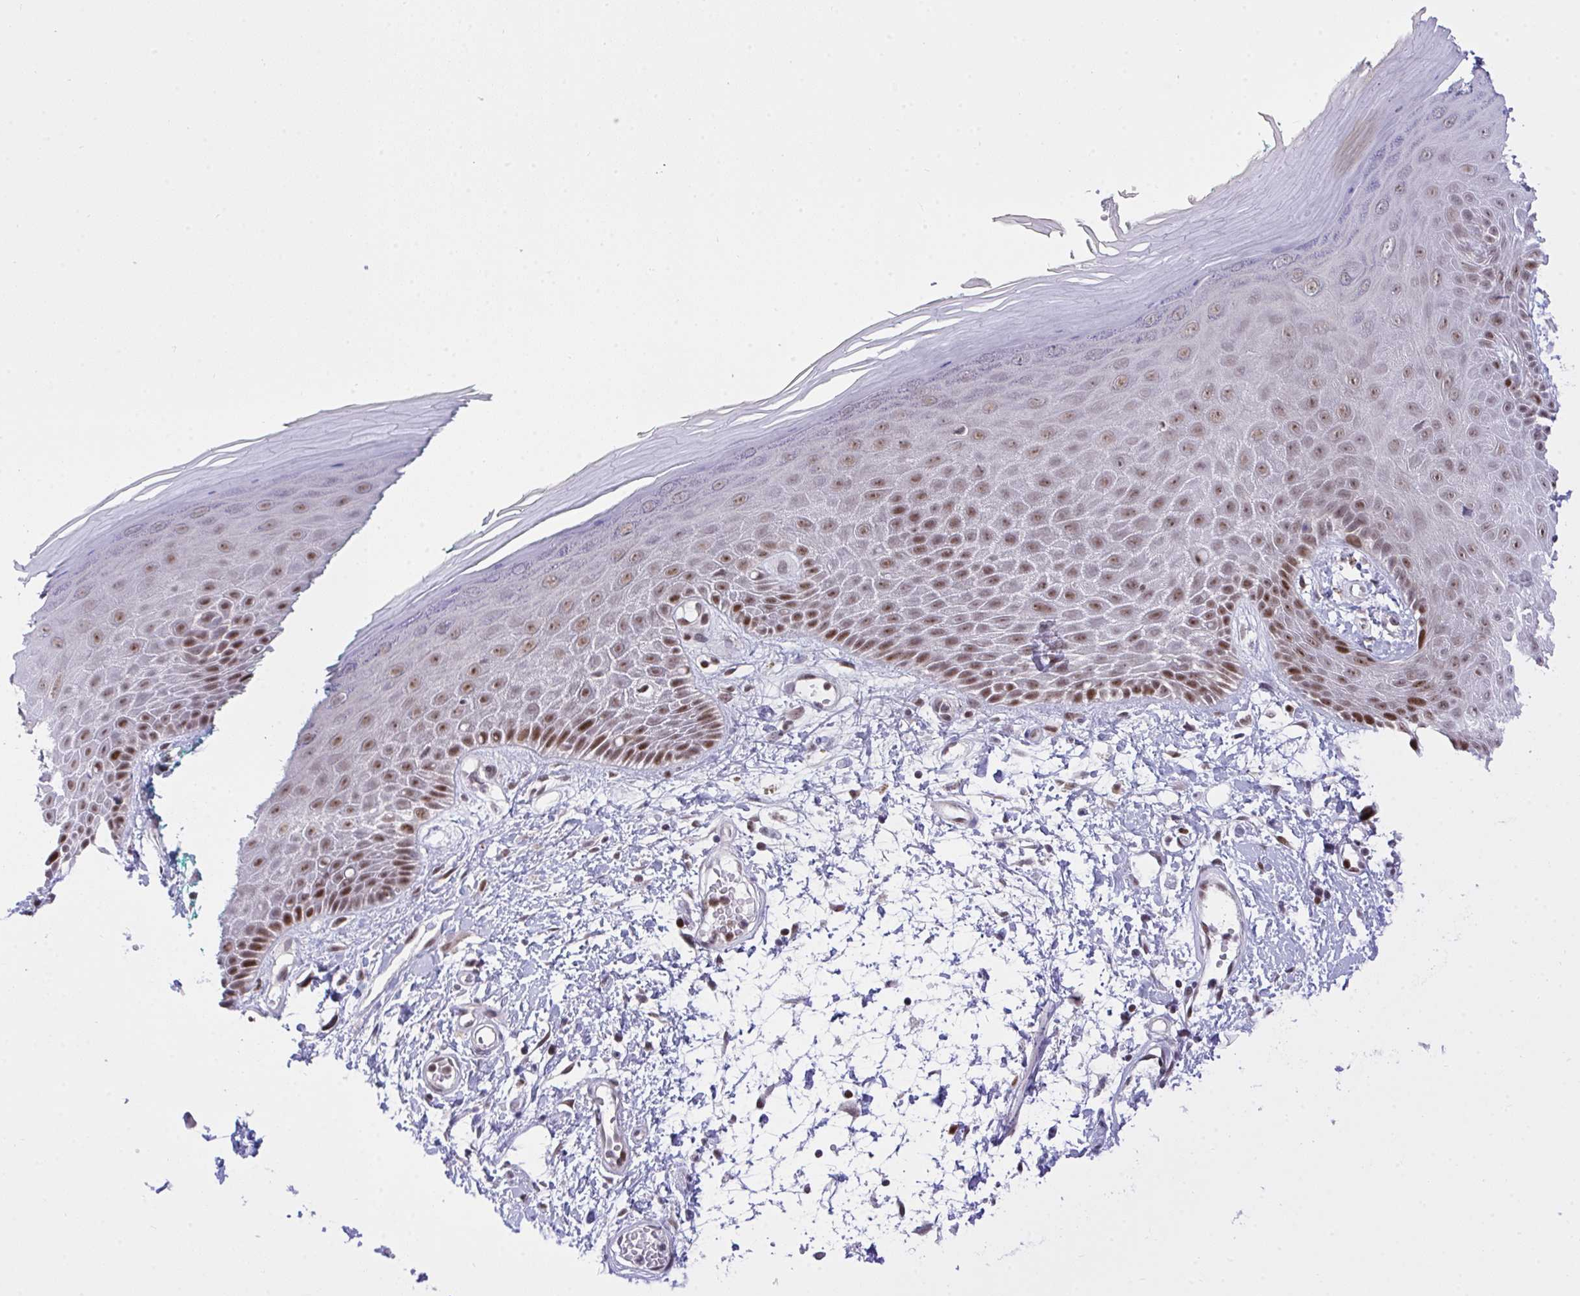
{"staining": {"intensity": "weak", "quantity": "25%-75%", "location": "nuclear"}, "tissue": "skin", "cell_type": "Epidermal cells", "image_type": "normal", "snomed": [{"axis": "morphology", "description": "Normal tissue, NOS"}, {"axis": "topography", "description": "Anal"}, {"axis": "topography", "description": "Peripheral nerve tissue"}], "caption": "This image reveals benign skin stained with immunohistochemistry (IHC) to label a protein in brown. The nuclear of epidermal cells show weak positivity for the protein. Nuclei are counter-stained blue.", "gene": "RFC4", "patient": {"sex": "male", "age": 78}}